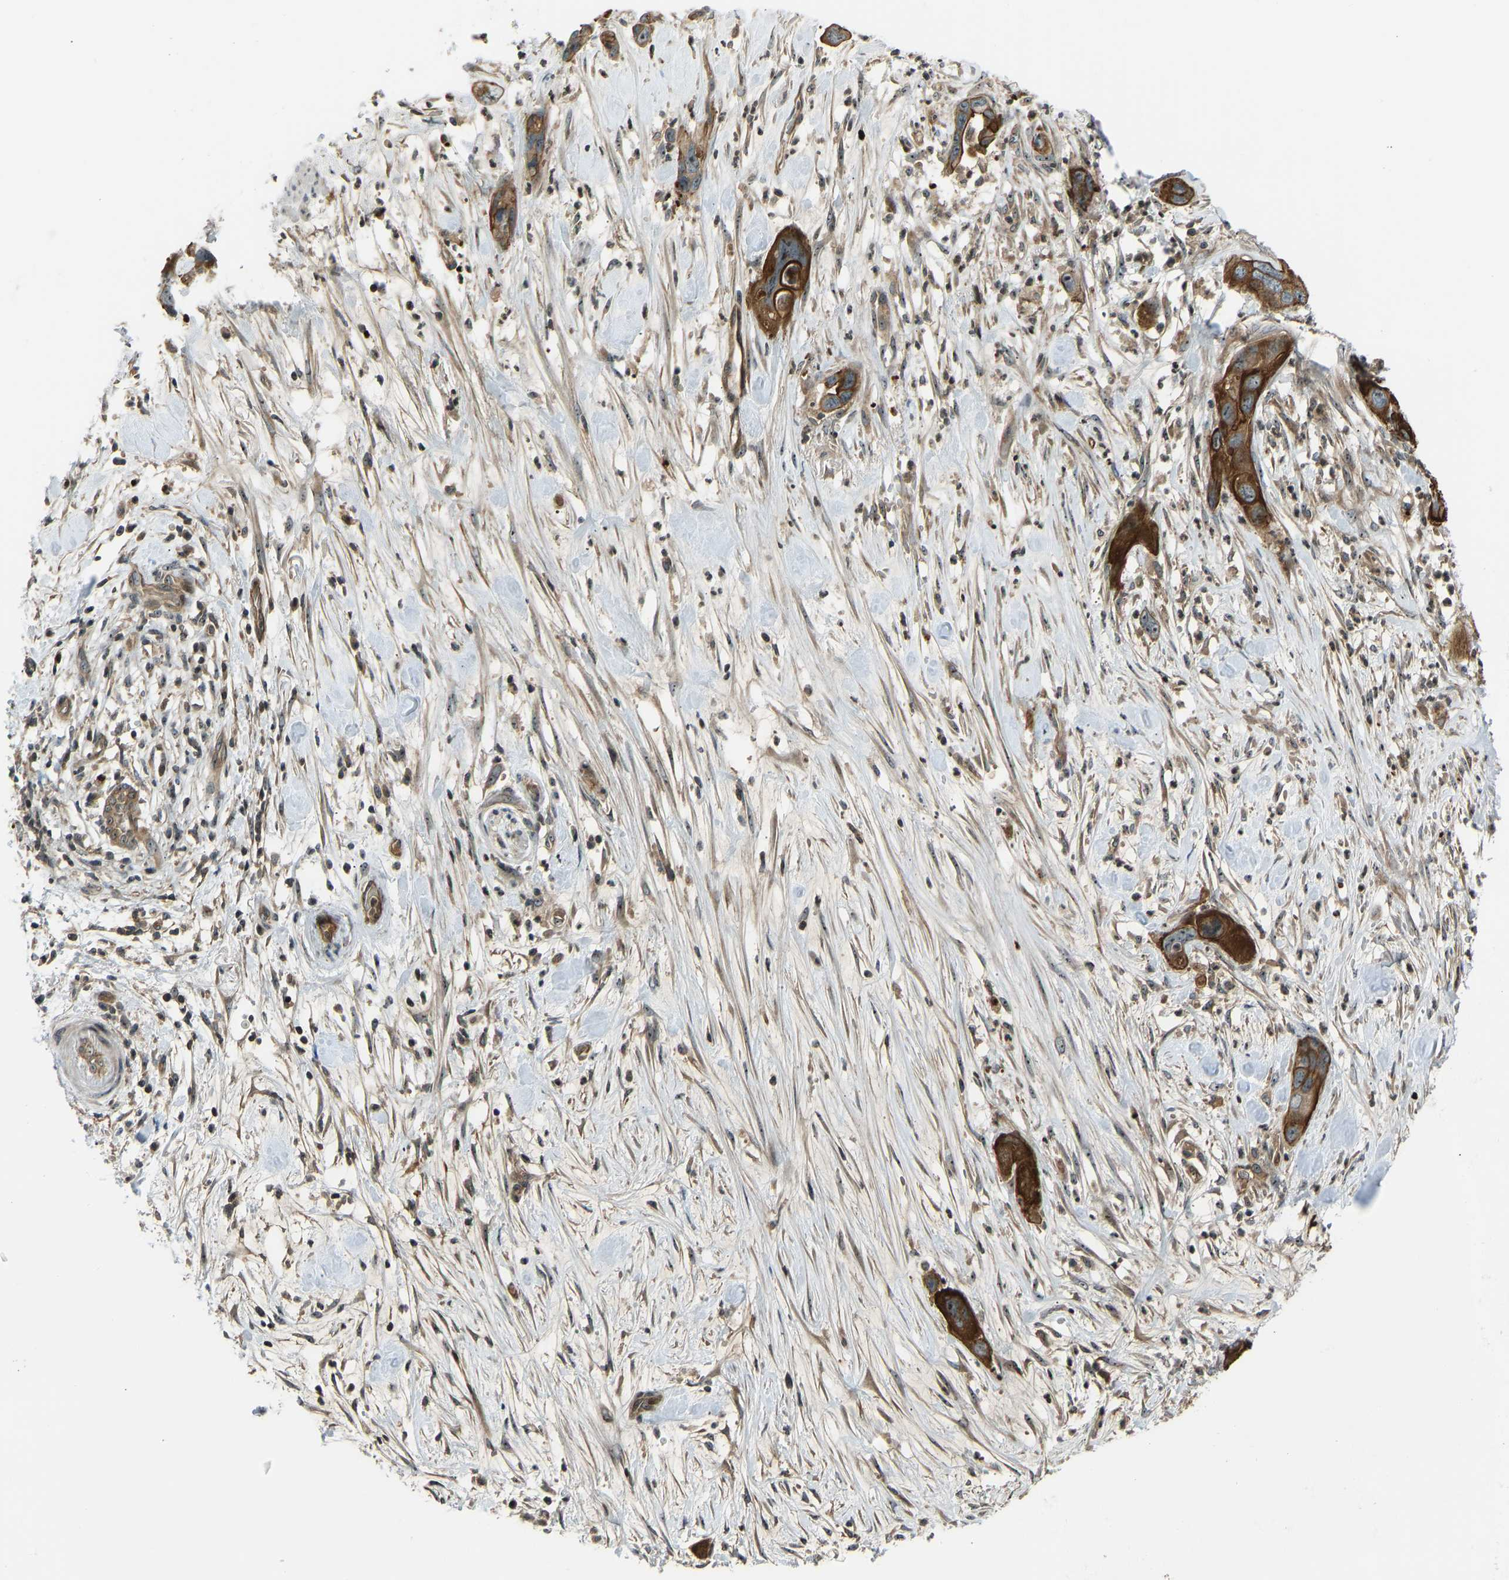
{"staining": {"intensity": "strong", "quantity": ">75%", "location": "cytoplasmic/membranous"}, "tissue": "pancreatic cancer", "cell_type": "Tumor cells", "image_type": "cancer", "snomed": [{"axis": "morphology", "description": "Adenocarcinoma, NOS"}, {"axis": "topography", "description": "Pancreas"}], "caption": "Human pancreatic cancer (adenocarcinoma) stained with a protein marker shows strong staining in tumor cells.", "gene": "SVOPL", "patient": {"sex": "female", "age": 71}}